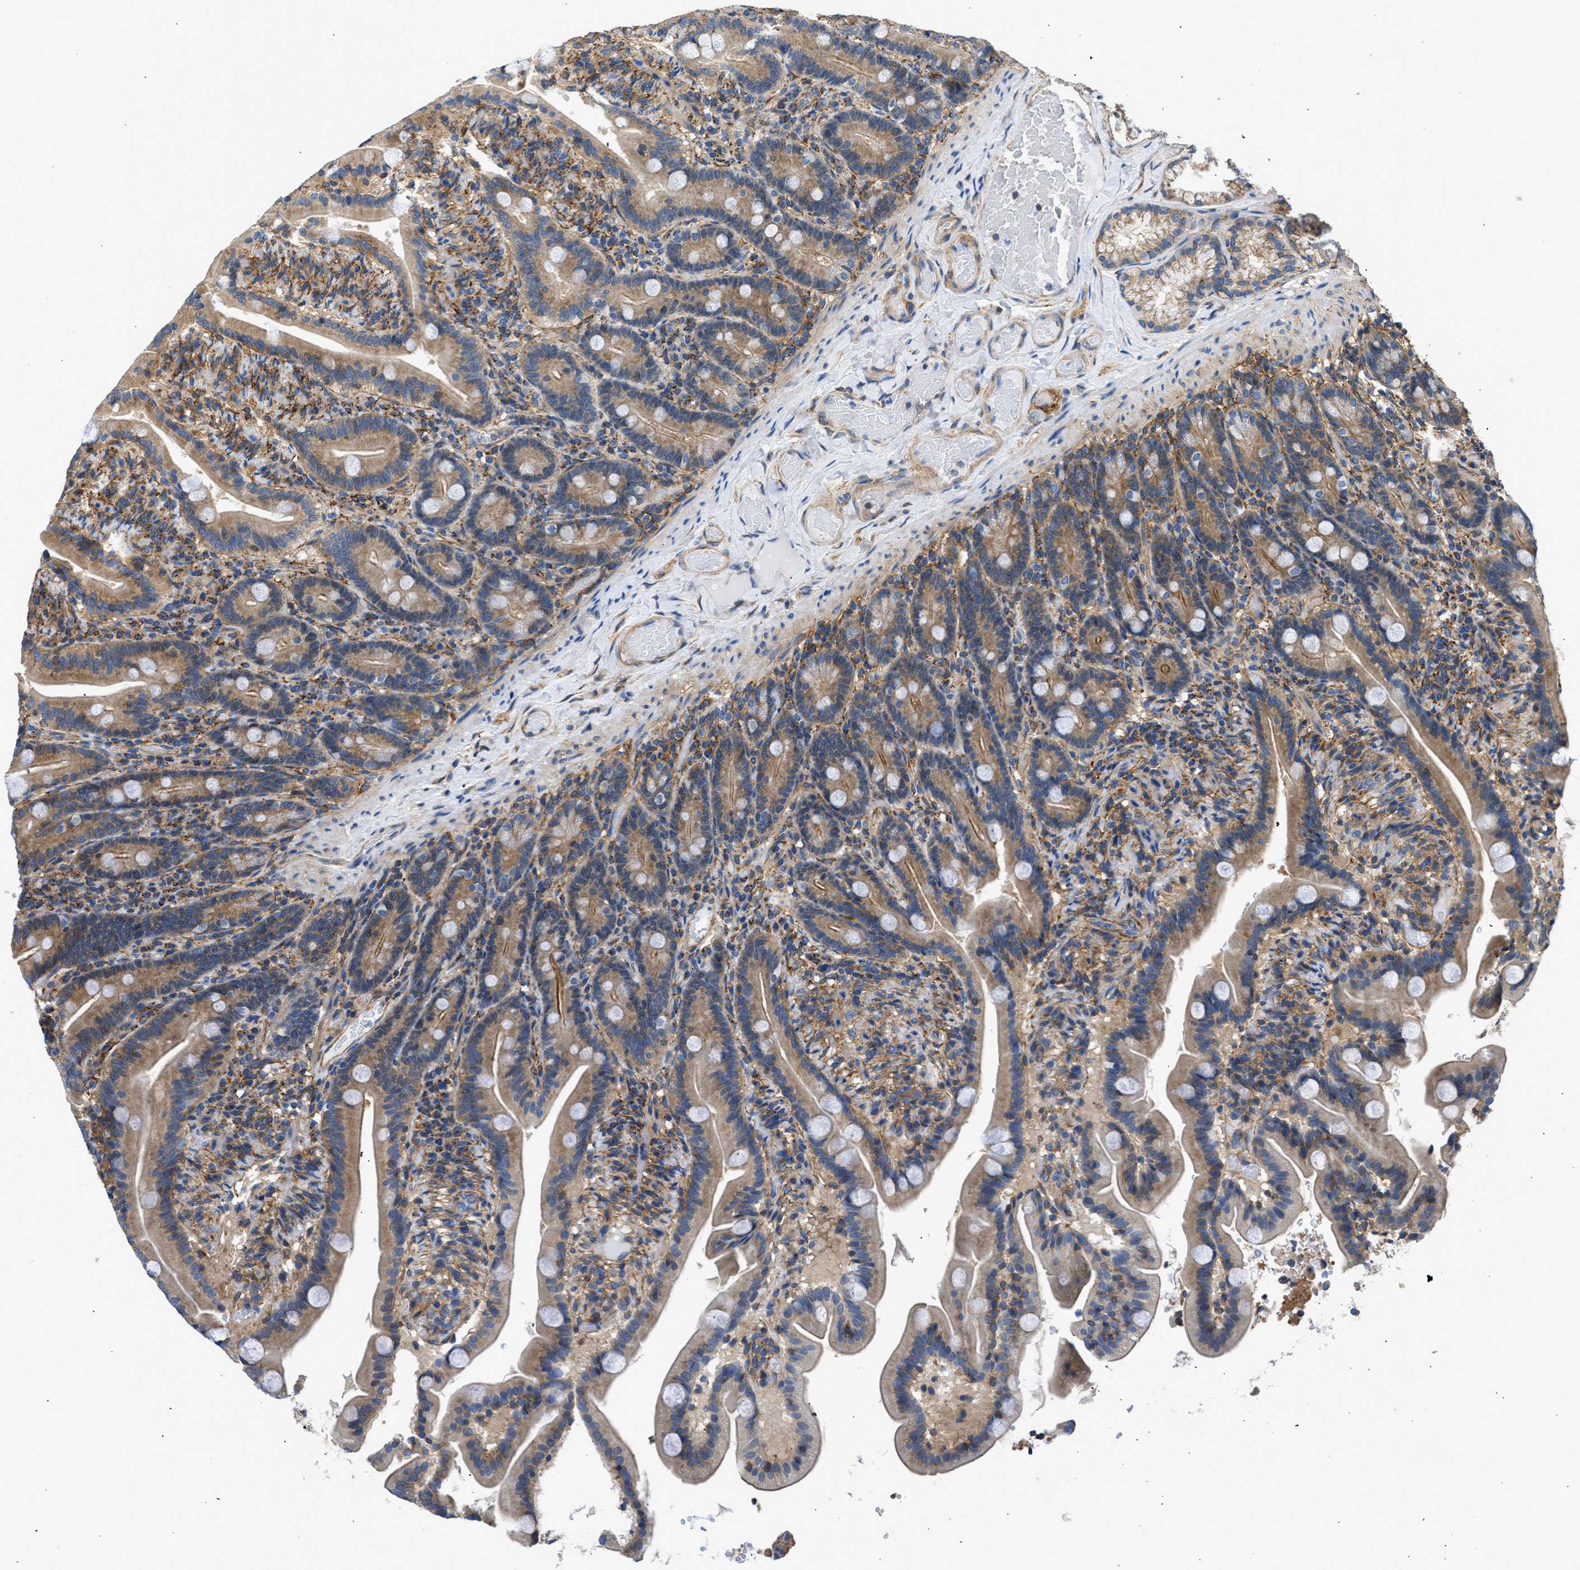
{"staining": {"intensity": "moderate", "quantity": ">75%", "location": "cytoplasmic/membranous"}, "tissue": "duodenum", "cell_type": "Glandular cells", "image_type": "normal", "snomed": [{"axis": "morphology", "description": "Normal tissue, NOS"}, {"axis": "topography", "description": "Duodenum"}], "caption": "Protein analysis of normal duodenum exhibits moderate cytoplasmic/membranous expression in approximately >75% of glandular cells.", "gene": "SEPTIN2", "patient": {"sex": "male", "age": 54}}